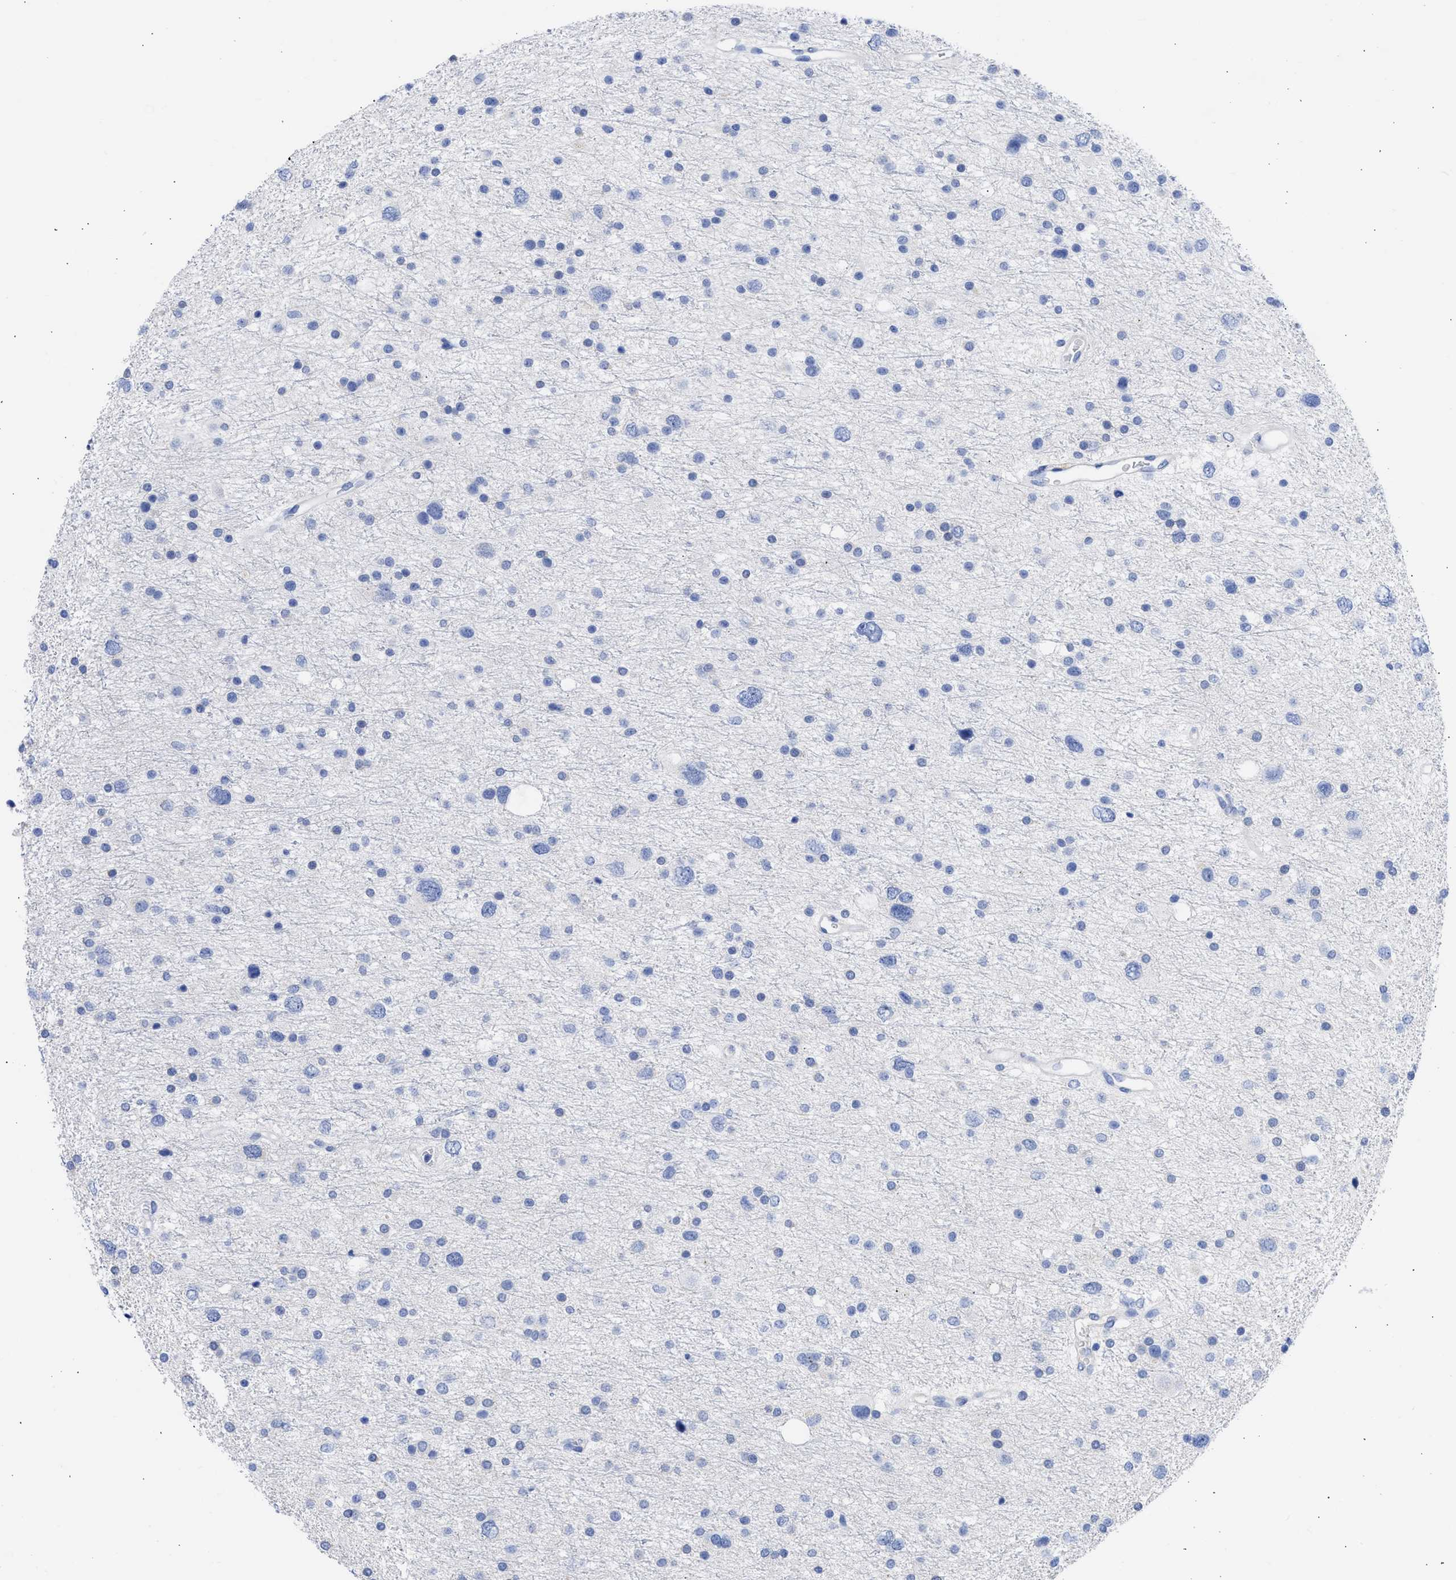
{"staining": {"intensity": "negative", "quantity": "none", "location": "none"}, "tissue": "glioma", "cell_type": "Tumor cells", "image_type": "cancer", "snomed": [{"axis": "morphology", "description": "Glioma, malignant, Low grade"}, {"axis": "topography", "description": "Brain"}], "caption": "This is a image of immunohistochemistry (IHC) staining of malignant low-grade glioma, which shows no staining in tumor cells. (DAB (3,3'-diaminobenzidine) immunohistochemistry visualized using brightfield microscopy, high magnification).", "gene": "RSPH1", "patient": {"sex": "female", "age": 37}}